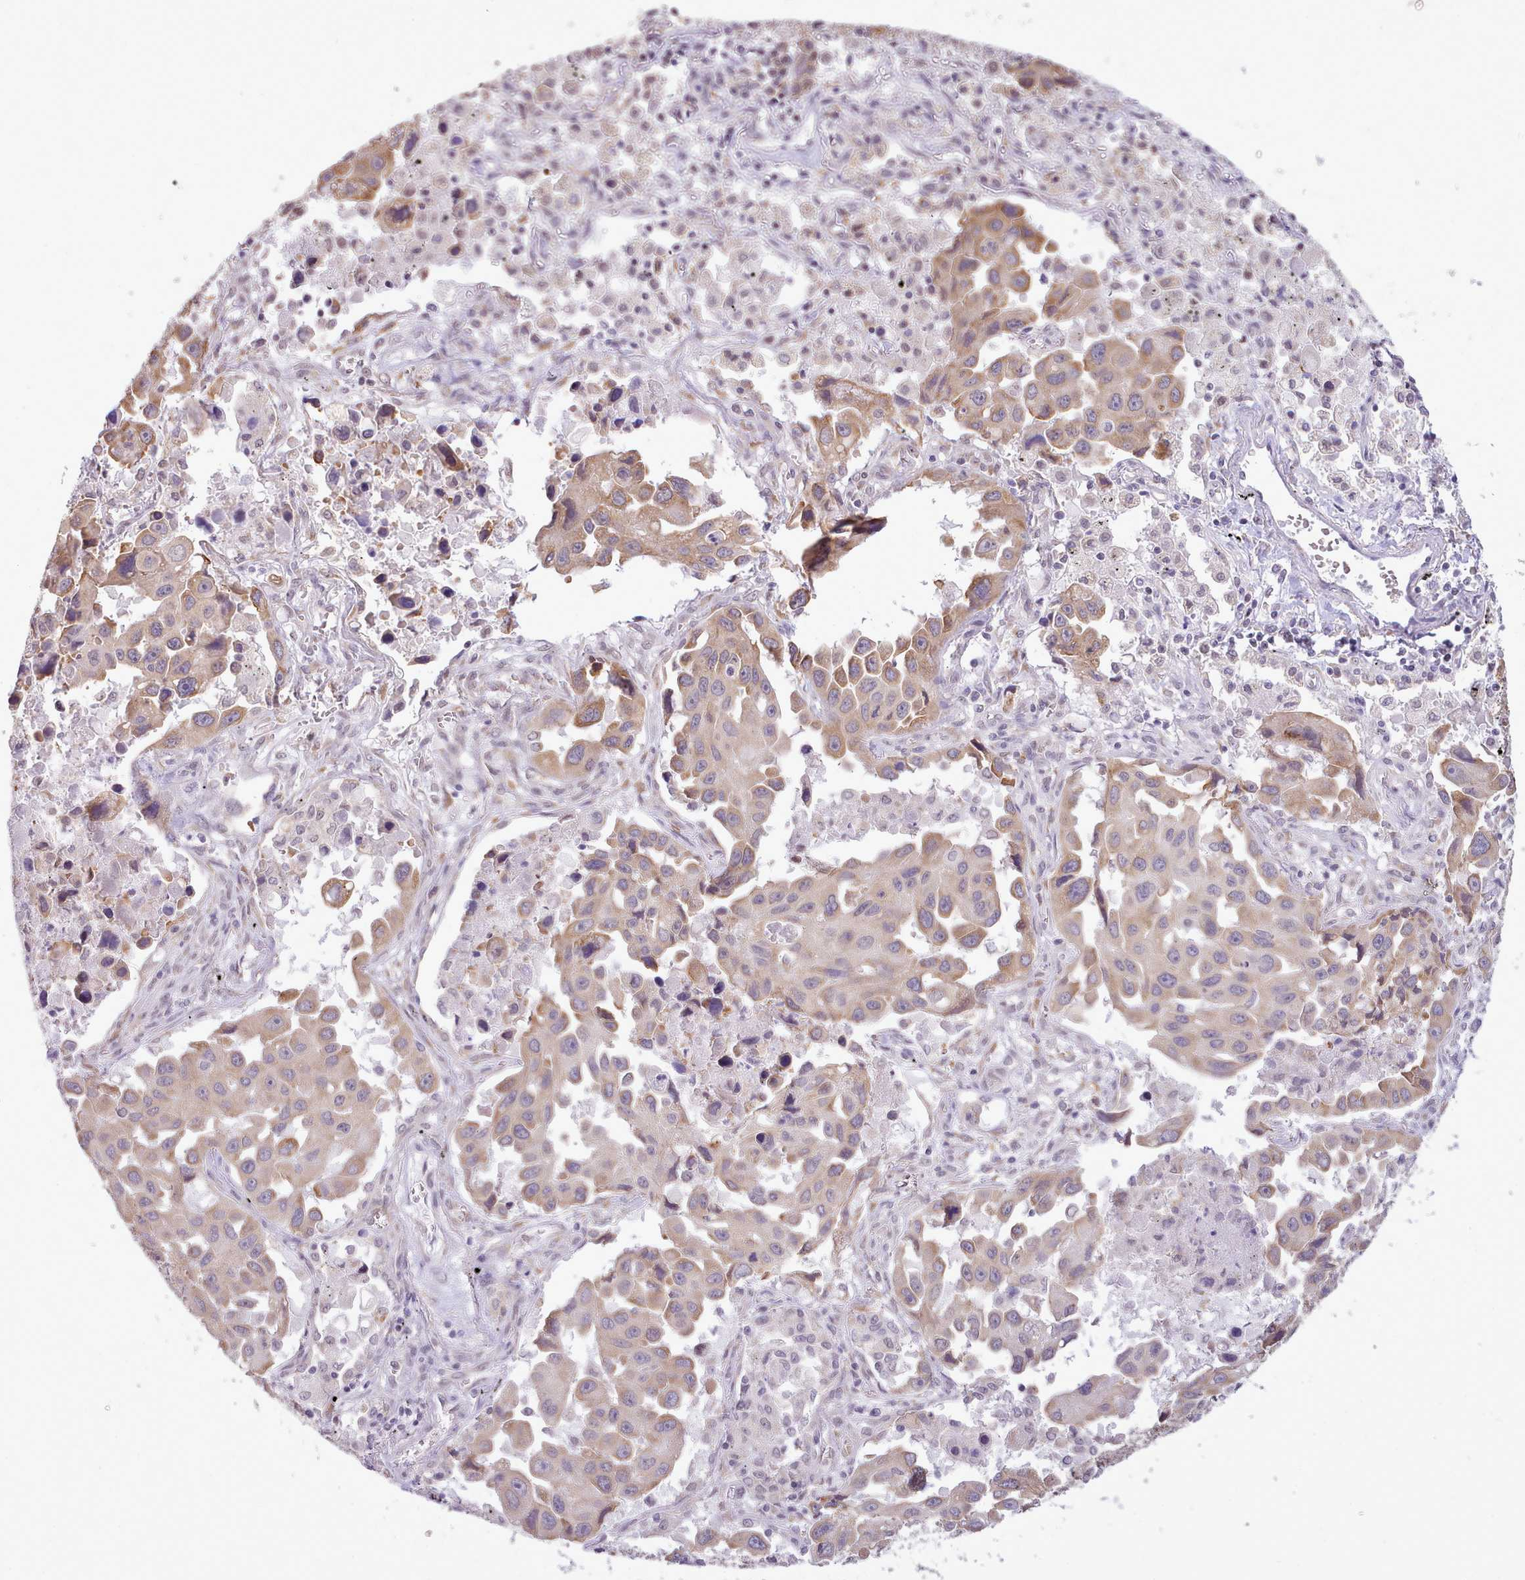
{"staining": {"intensity": "moderate", "quantity": "25%-75%", "location": "cytoplasmic/membranous"}, "tissue": "lung cancer", "cell_type": "Tumor cells", "image_type": "cancer", "snomed": [{"axis": "morphology", "description": "Adenocarcinoma, NOS"}, {"axis": "topography", "description": "Lung"}], "caption": "Tumor cells display medium levels of moderate cytoplasmic/membranous positivity in approximately 25%-75% of cells in human lung adenocarcinoma.", "gene": "SEC61B", "patient": {"sex": "male", "age": 66}}